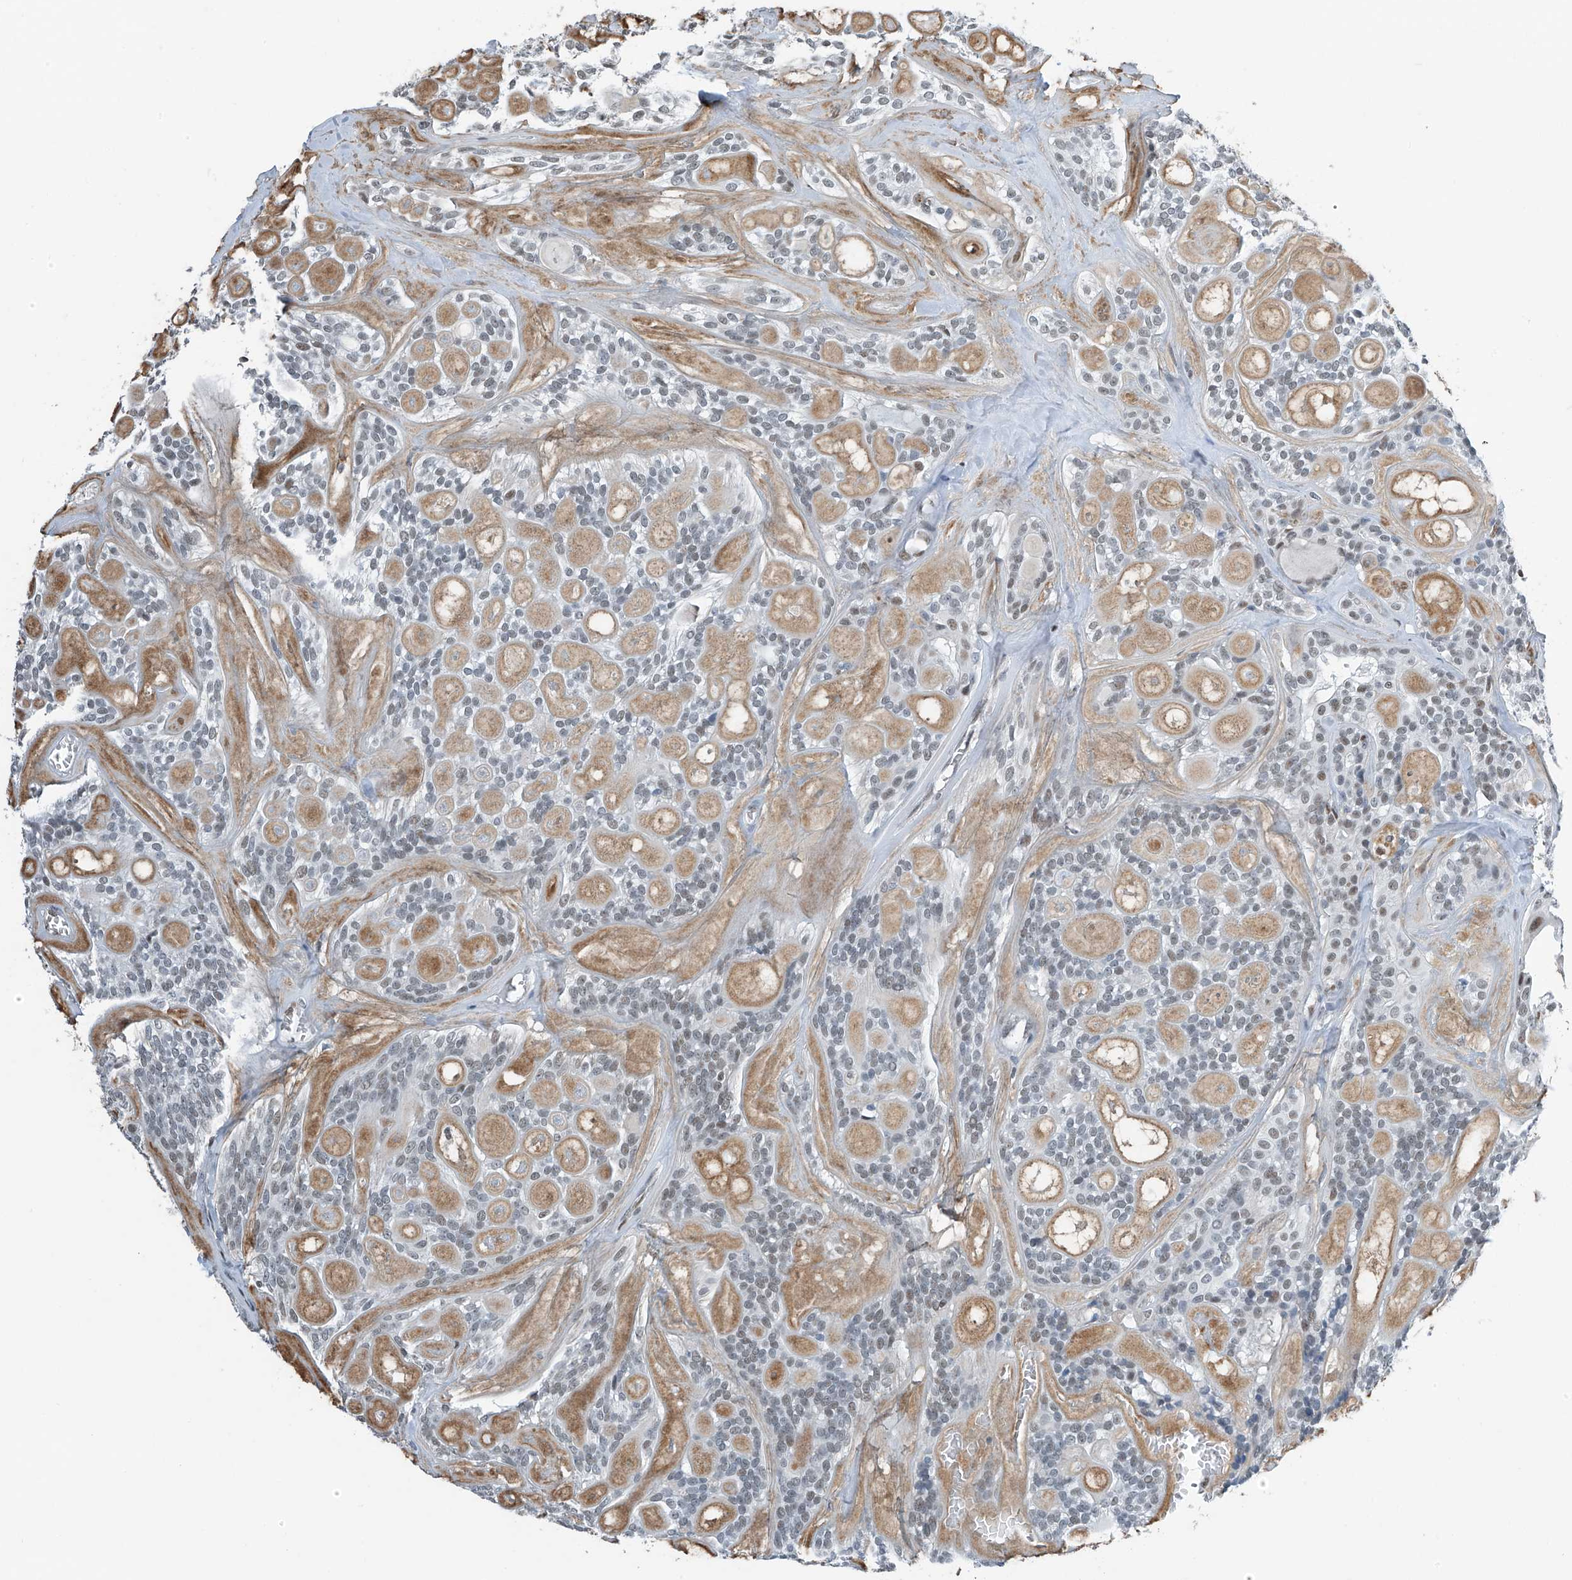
{"staining": {"intensity": "negative", "quantity": "none", "location": "none"}, "tissue": "head and neck cancer", "cell_type": "Tumor cells", "image_type": "cancer", "snomed": [{"axis": "morphology", "description": "Adenocarcinoma, NOS"}, {"axis": "topography", "description": "Head-Neck"}], "caption": "Tumor cells are negative for protein expression in human head and neck cancer.", "gene": "TAF8", "patient": {"sex": "male", "age": 66}}